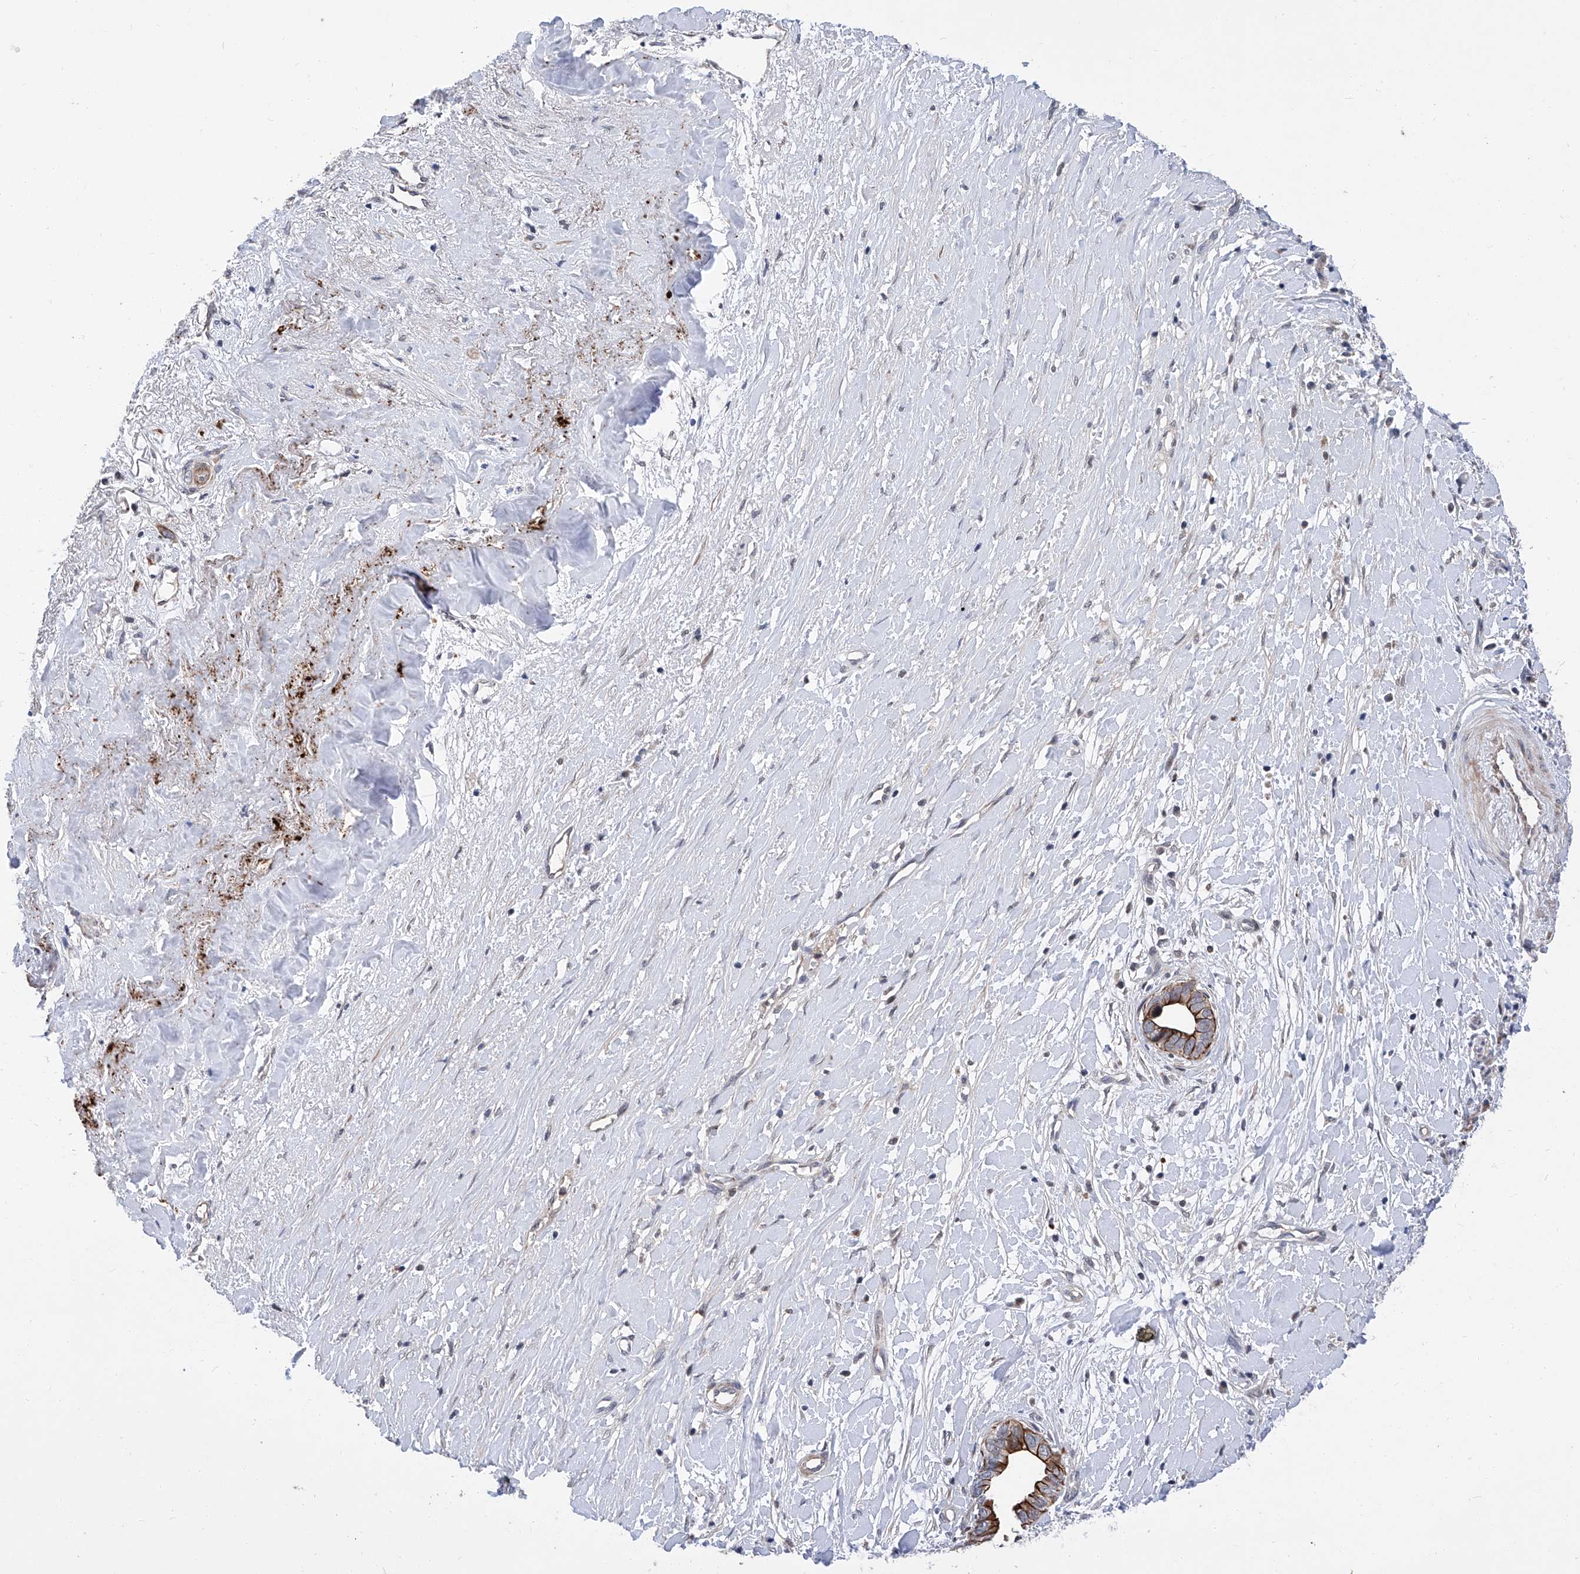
{"staining": {"intensity": "moderate", "quantity": ">75%", "location": "cytoplasmic/membranous"}, "tissue": "liver cancer", "cell_type": "Tumor cells", "image_type": "cancer", "snomed": [{"axis": "morphology", "description": "Cholangiocarcinoma"}, {"axis": "topography", "description": "Liver"}], "caption": "Moderate cytoplasmic/membranous protein positivity is appreciated in about >75% of tumor cells in cholangiocarcinoma (liver). Using DAB (3,3'-diaminobenzidine) (brown) and hematoxylin (blue) stains, captured at high magnification using brightfield microscopy.", "gene": "FARP2", "patient": {"sex": "female", "age": 79}}